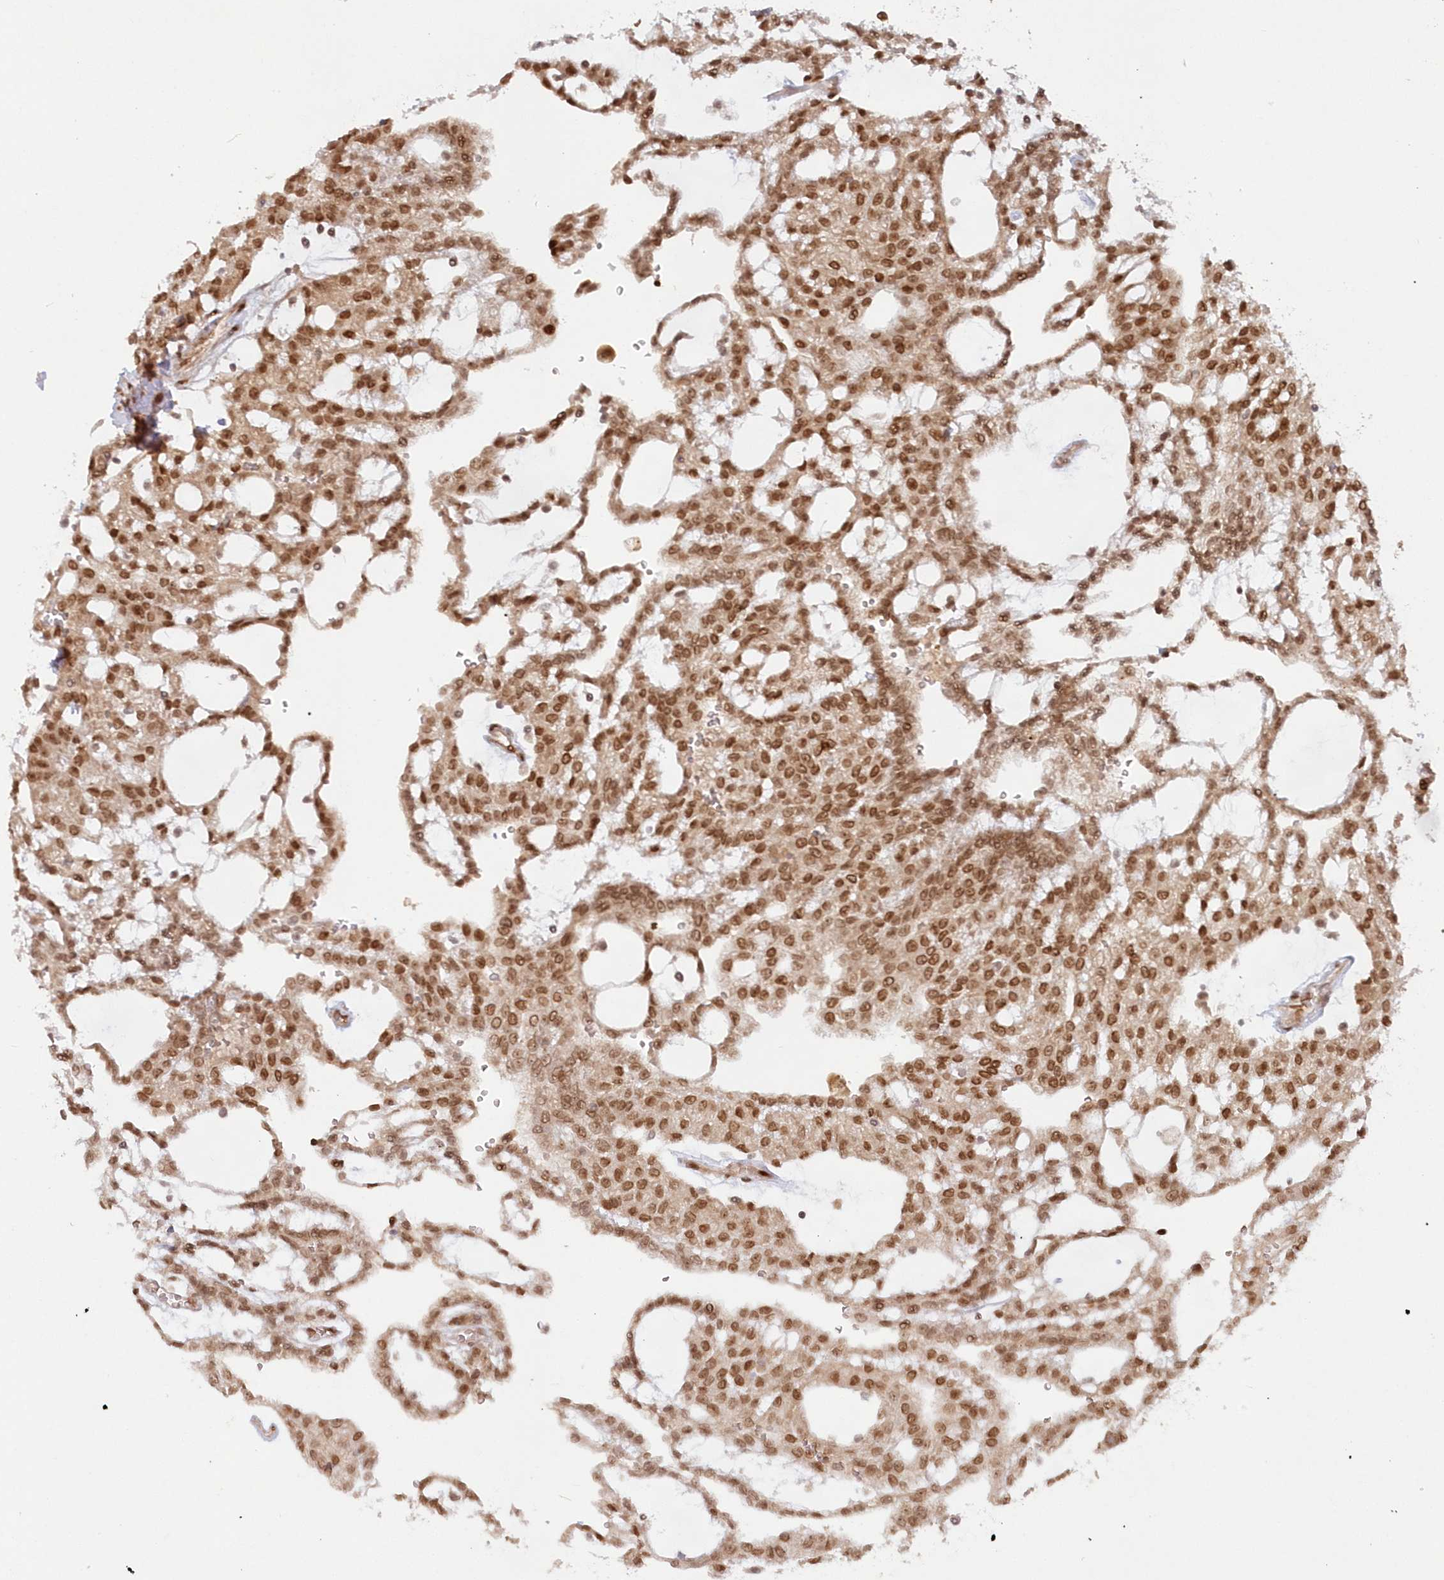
{"staining": {"intensity": "moderate", "quantity": ">75%", "location": "cytoplasmic/membranous,nuclear"}, "tissue": "renal cancer", "cell_type": "Tumor cells", "image_type": "cancer", "snomed": [{"axis": "morphology", "description": "Adenocarcinoma, NOS"}, {"axis": "topography", "description": "Kidney"}], "caption": "Immunohistochemical staining of renal cancer reveals medium levels of moderate cytoplasmic/membranous and nuclear staining in approximately >75% of tumor cells. (DAB (3,3'-diaminobenzidine) = brown stain, brightfield microscopy at high magnification).", "gene": "TOGARAM2", "patient": {"sex": "male", "age": 63}}